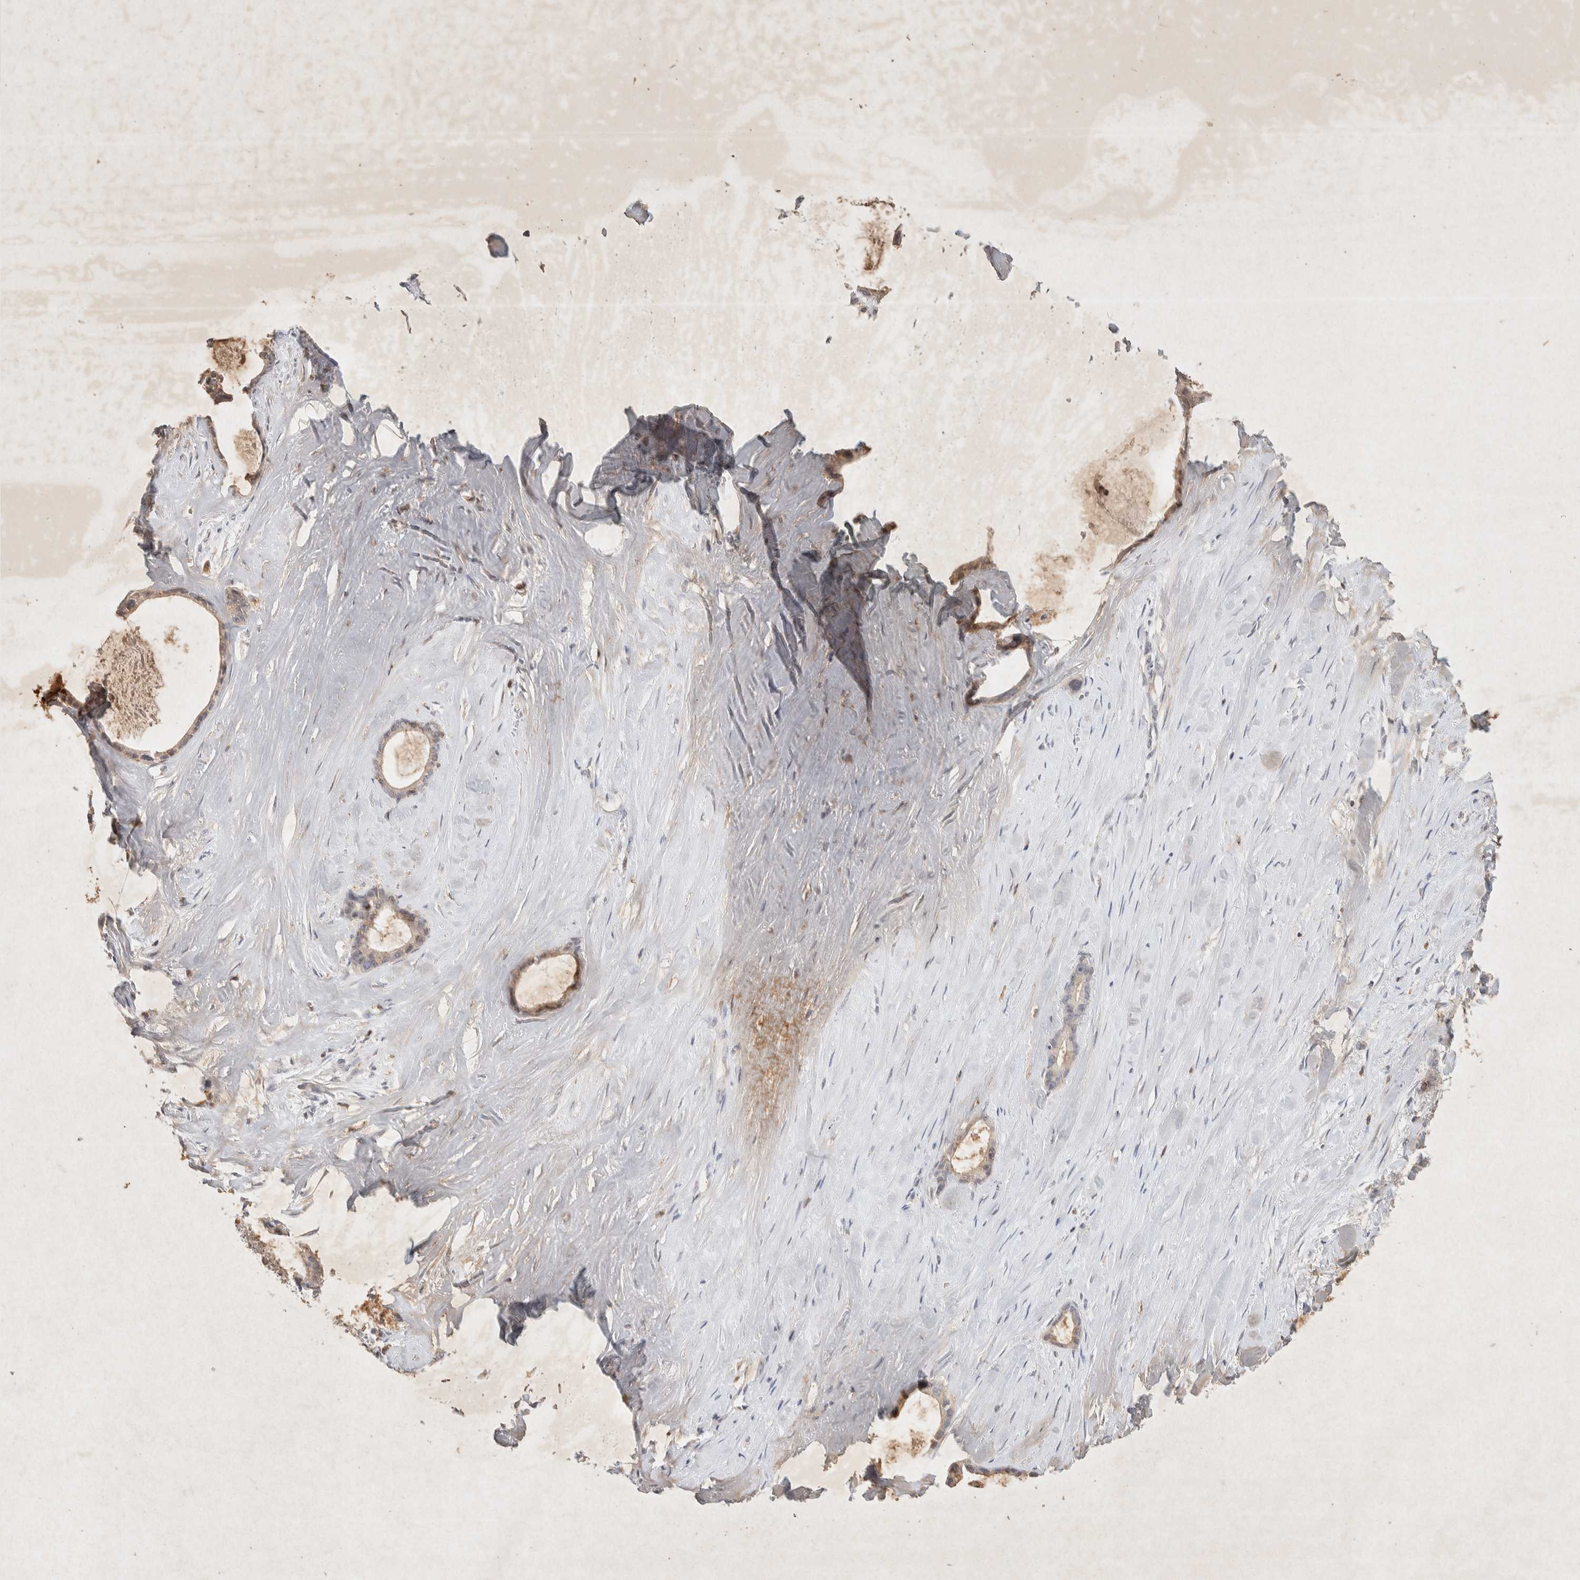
{"staining": {"intensity": "weak", "quantity": "<25%", "location": "cytoplasmic/membranous"}, "tissue": "liver cancer", "cell_type": "Tumor cells", "image_type": "cancer", "snomed": [{"axis": "morphology", "description": "Cholangiocarcinoma"}, {"axis": "topography", "description": "Liver"}], "caption": "Immunohistochemistry image of liver cancer (cholangiocarcinoma) stained for a protein (brown), which demonstrates no positivity in tumor cells.", "gene": "RAC2", "patient": {"sex": "female", "age": 55}}